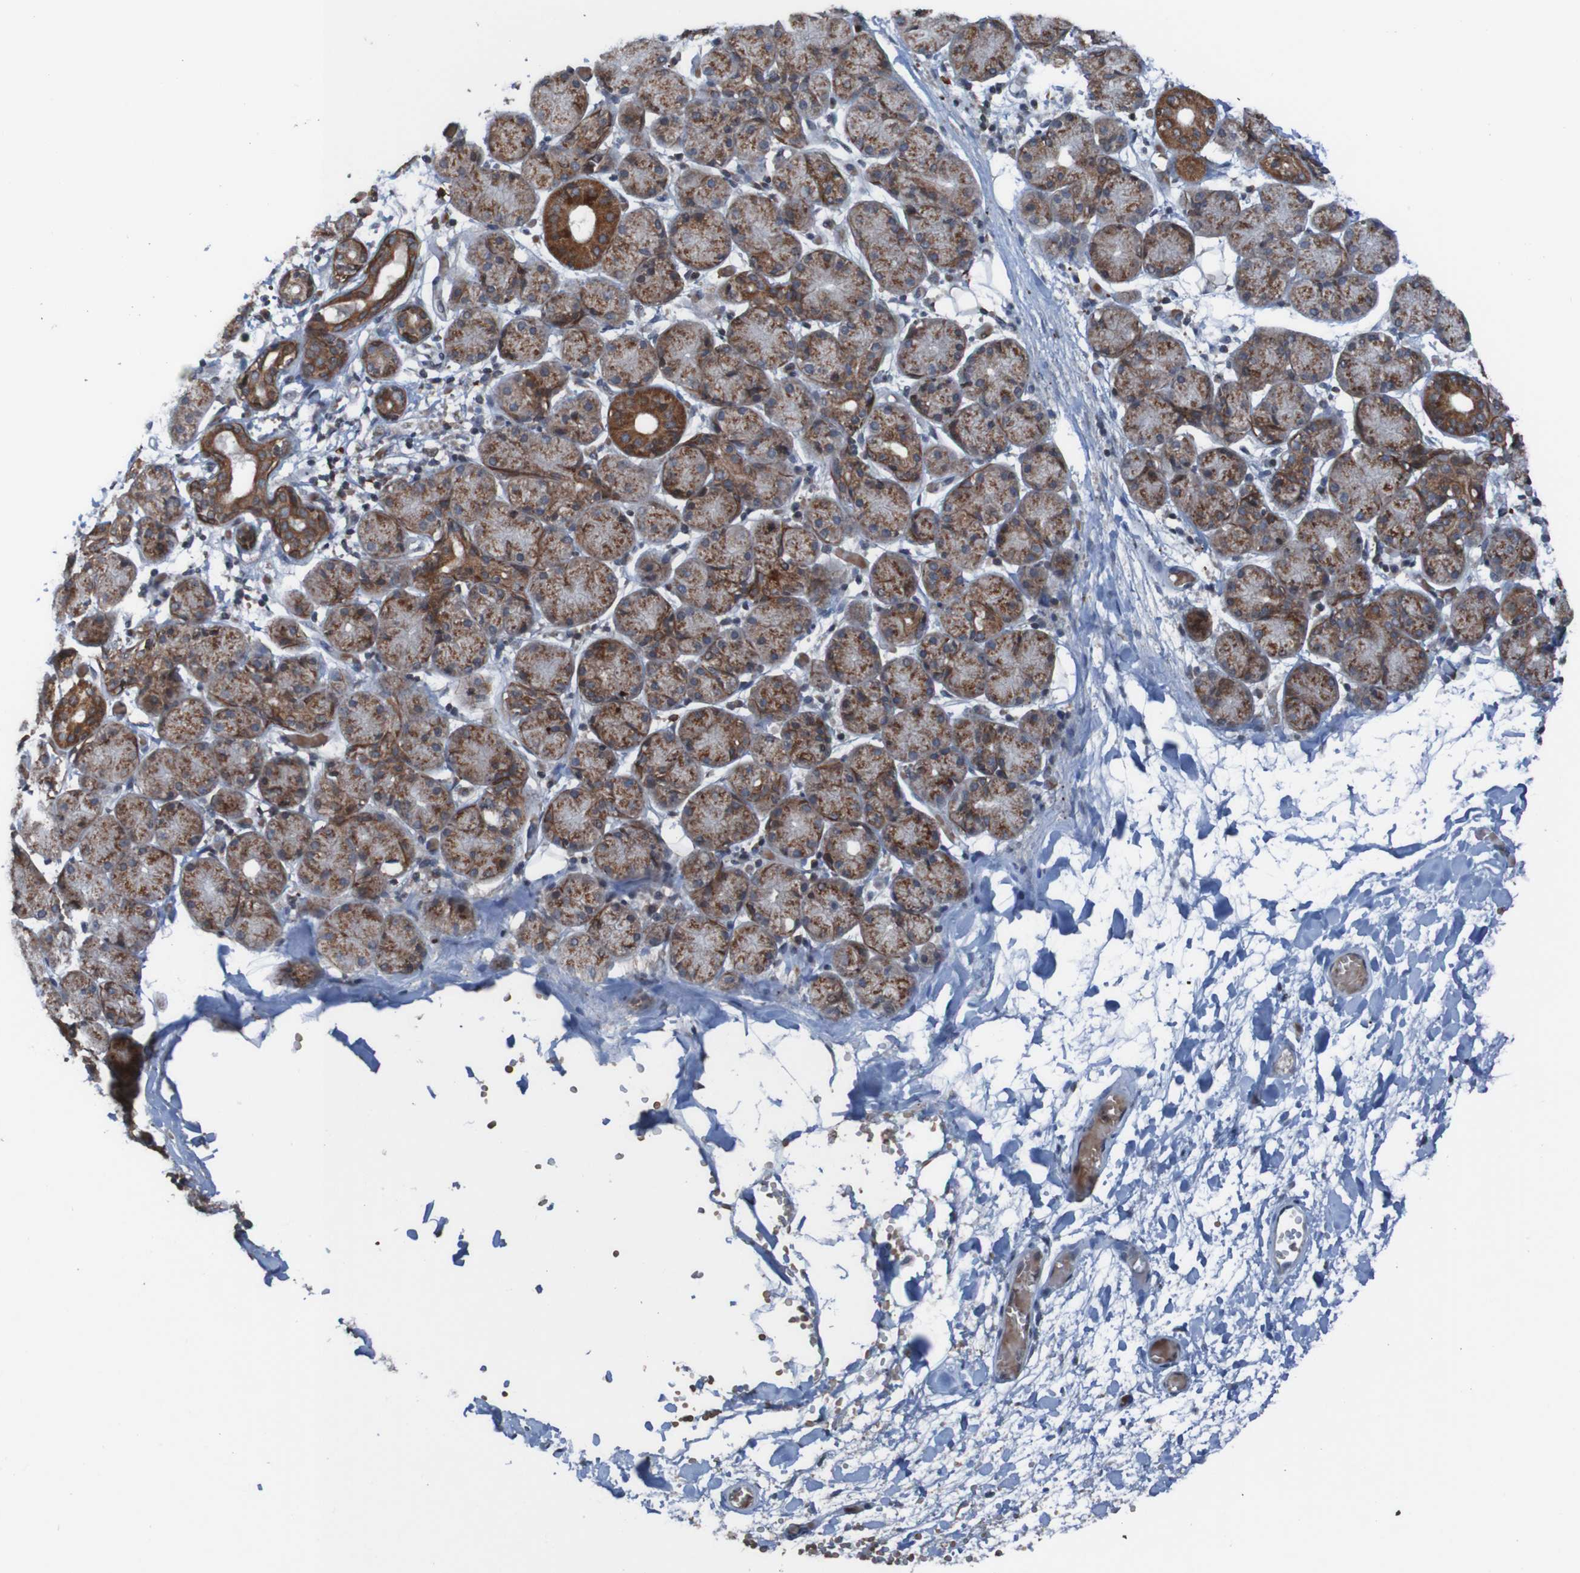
{"staining": {"intensity": "moderate", "quantity": "25%-75%", "location": "cytoplasmic/membranous"}, "tissue": "salivary gland", "cell_type": "Glandular cells", "image_type": "normal", "snomed": [{"axis": "morphology", "description": "Normal tissue, NOS"}, {"axis": "topography", "description": "Salivary gland"}], "caption": "Protein expression analysis of unremarkable salivary gland displays moderate cytoplasmic/membranous staining in about 25%-75% of glandular cells.", "gene": "UNG", "patient": {"sex": "female", "age": 24}}